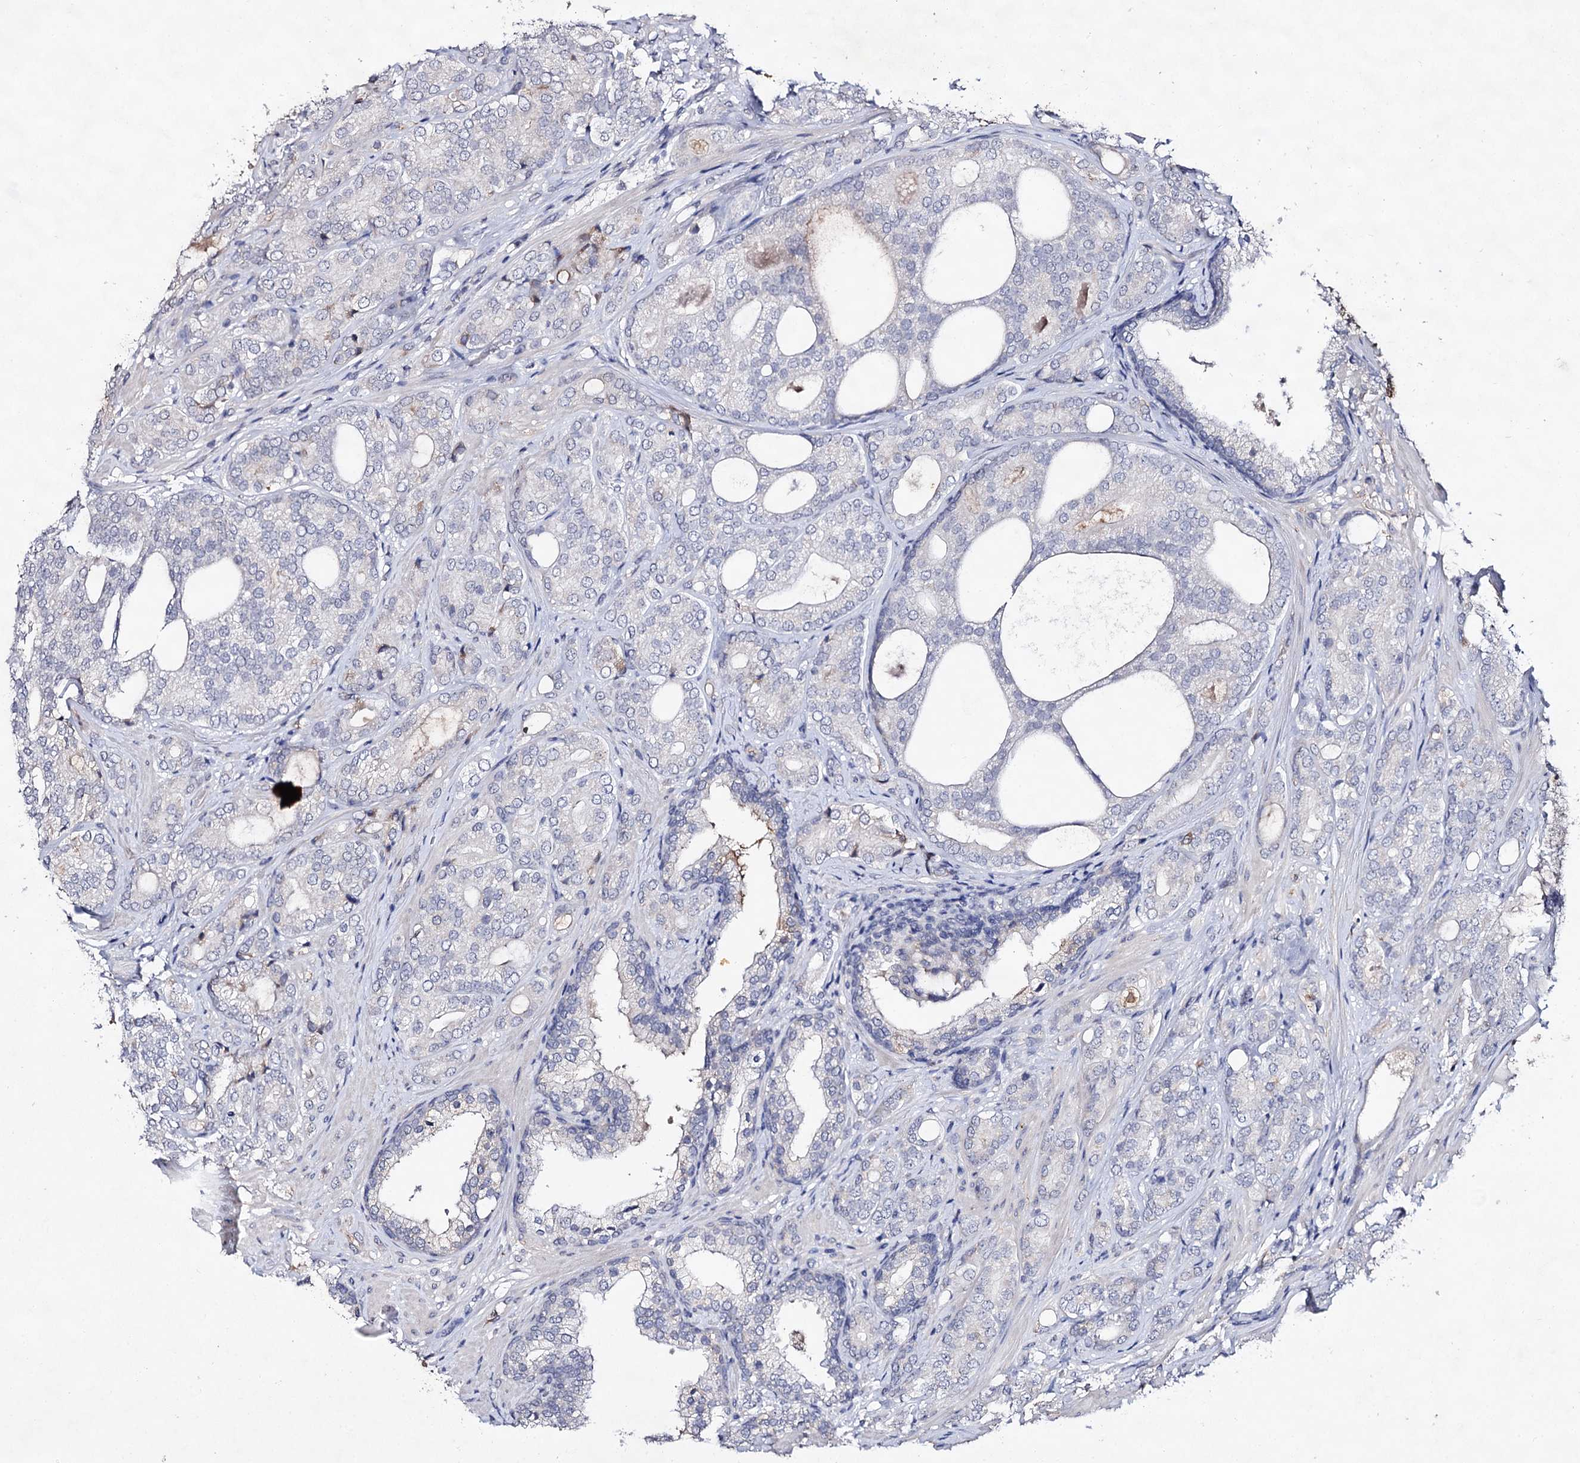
{"staining": {"intensity": "negative", "quantity": "none", "location": "none"}, "tissue": "prostate cancer", "cell_type": "Tumor cells", "image_type": "cancer", "snomed": [{"axis": "morphology", "description": "Adenocarcinoma, High grade"}, {"axis": "topography", "description": "Prostate"}], "caption": "Immunohistochemical staining of prostate cancer reveals no significant expression in tumor cells. (DAB immunohistochemistry, high magnification).", "gene": "PLIN1", "patient": {"sex": "male", "age": 60}}